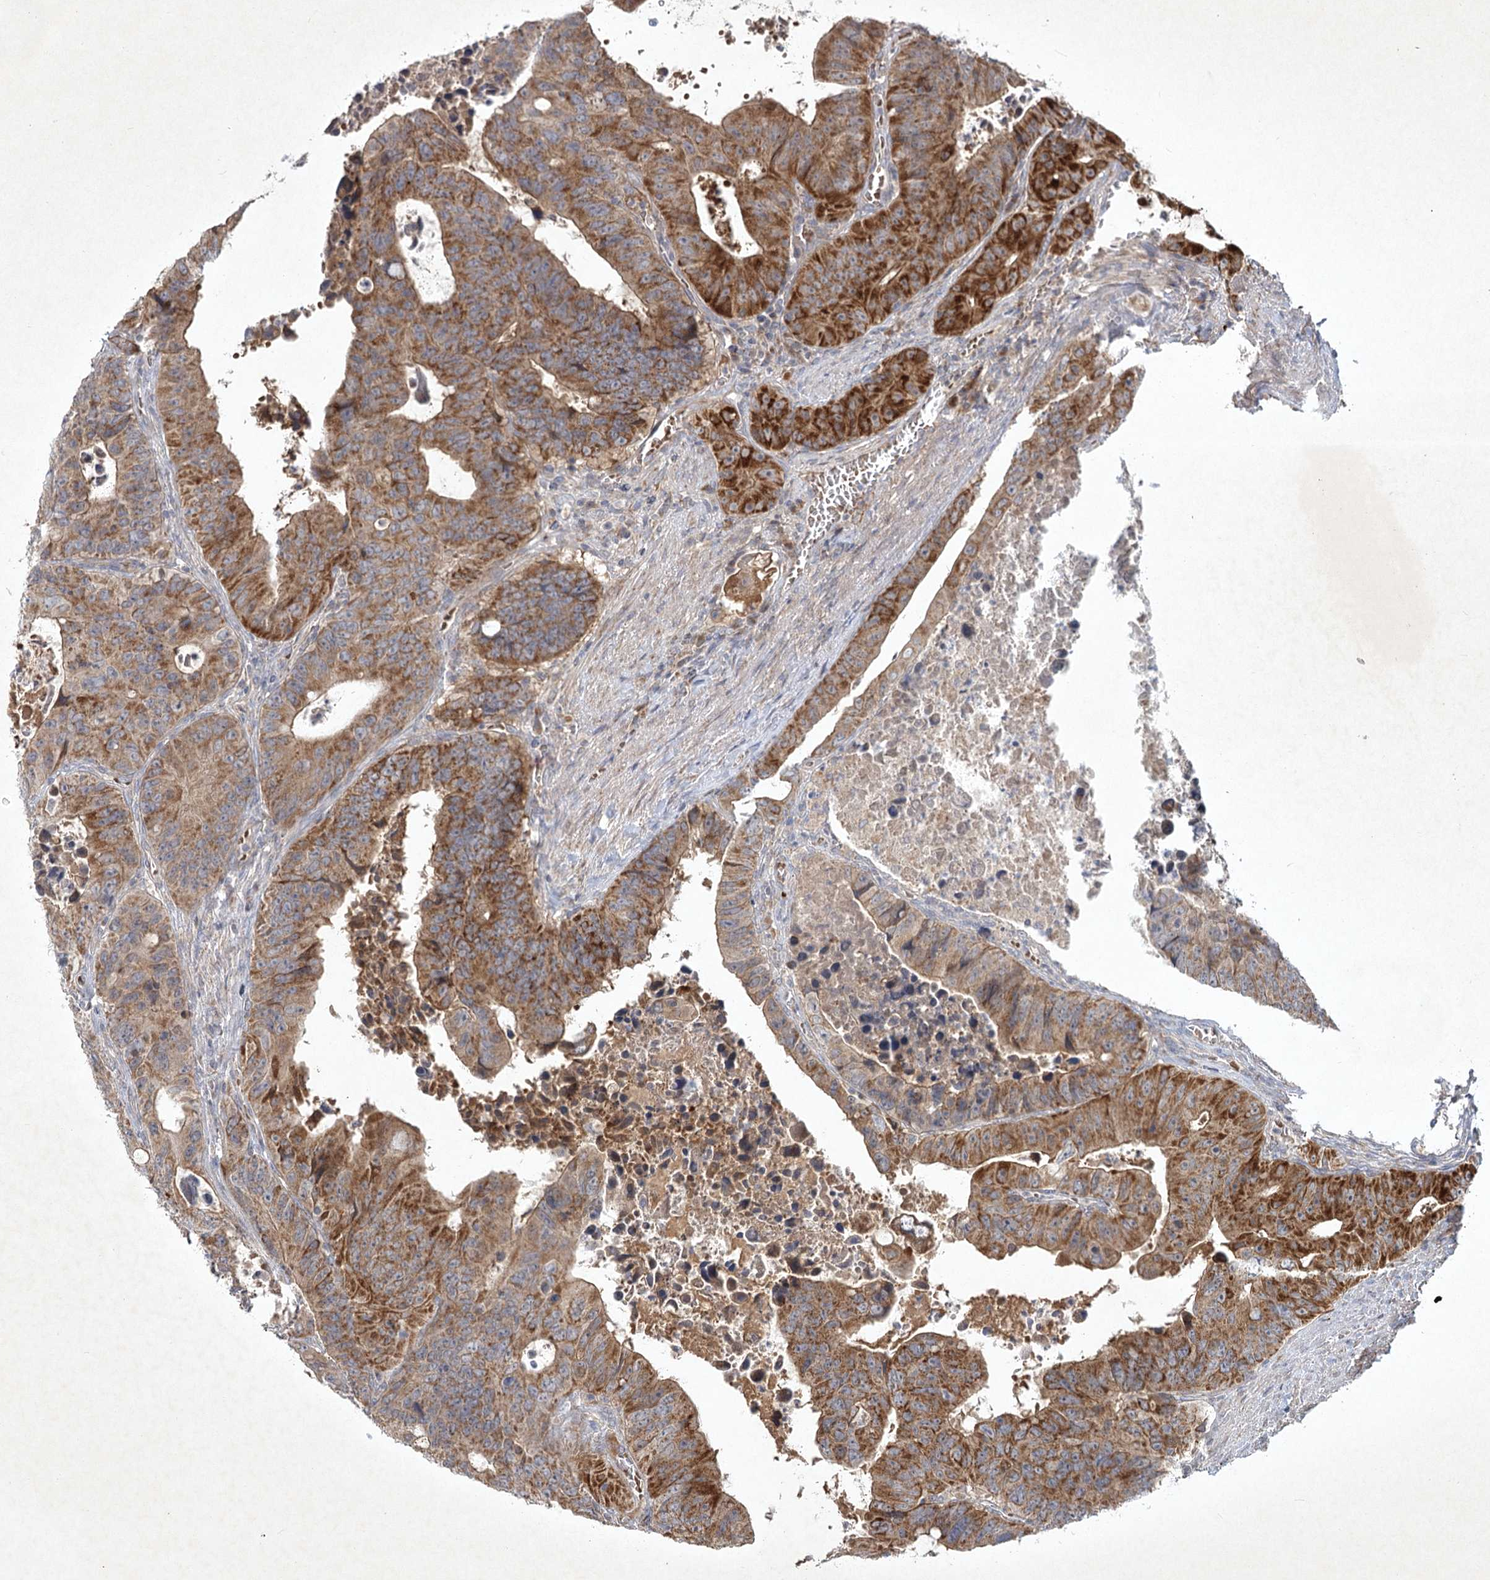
{"staining": {"intensity": "strong", "quantity": "25%-75%", "location": "cytoplasmic/membranous"}, "tissue": "colorectal cancer", "cell_type": "Tumor cells", "image_type": "cancer", "snomed": [{"axis": "morphology", "description": "Adenocarcinoma, NOS"}, {"axis": "topography", "description": "Colon"}], "caption": "Tumor cells demonstrate high levels of strong cytoplasmic/membranous expression in approximately 25%-75% of cells in human colorectal cancer.", "gene": "PYROXD2", "patient": {"sex": "male", "age": 87}}